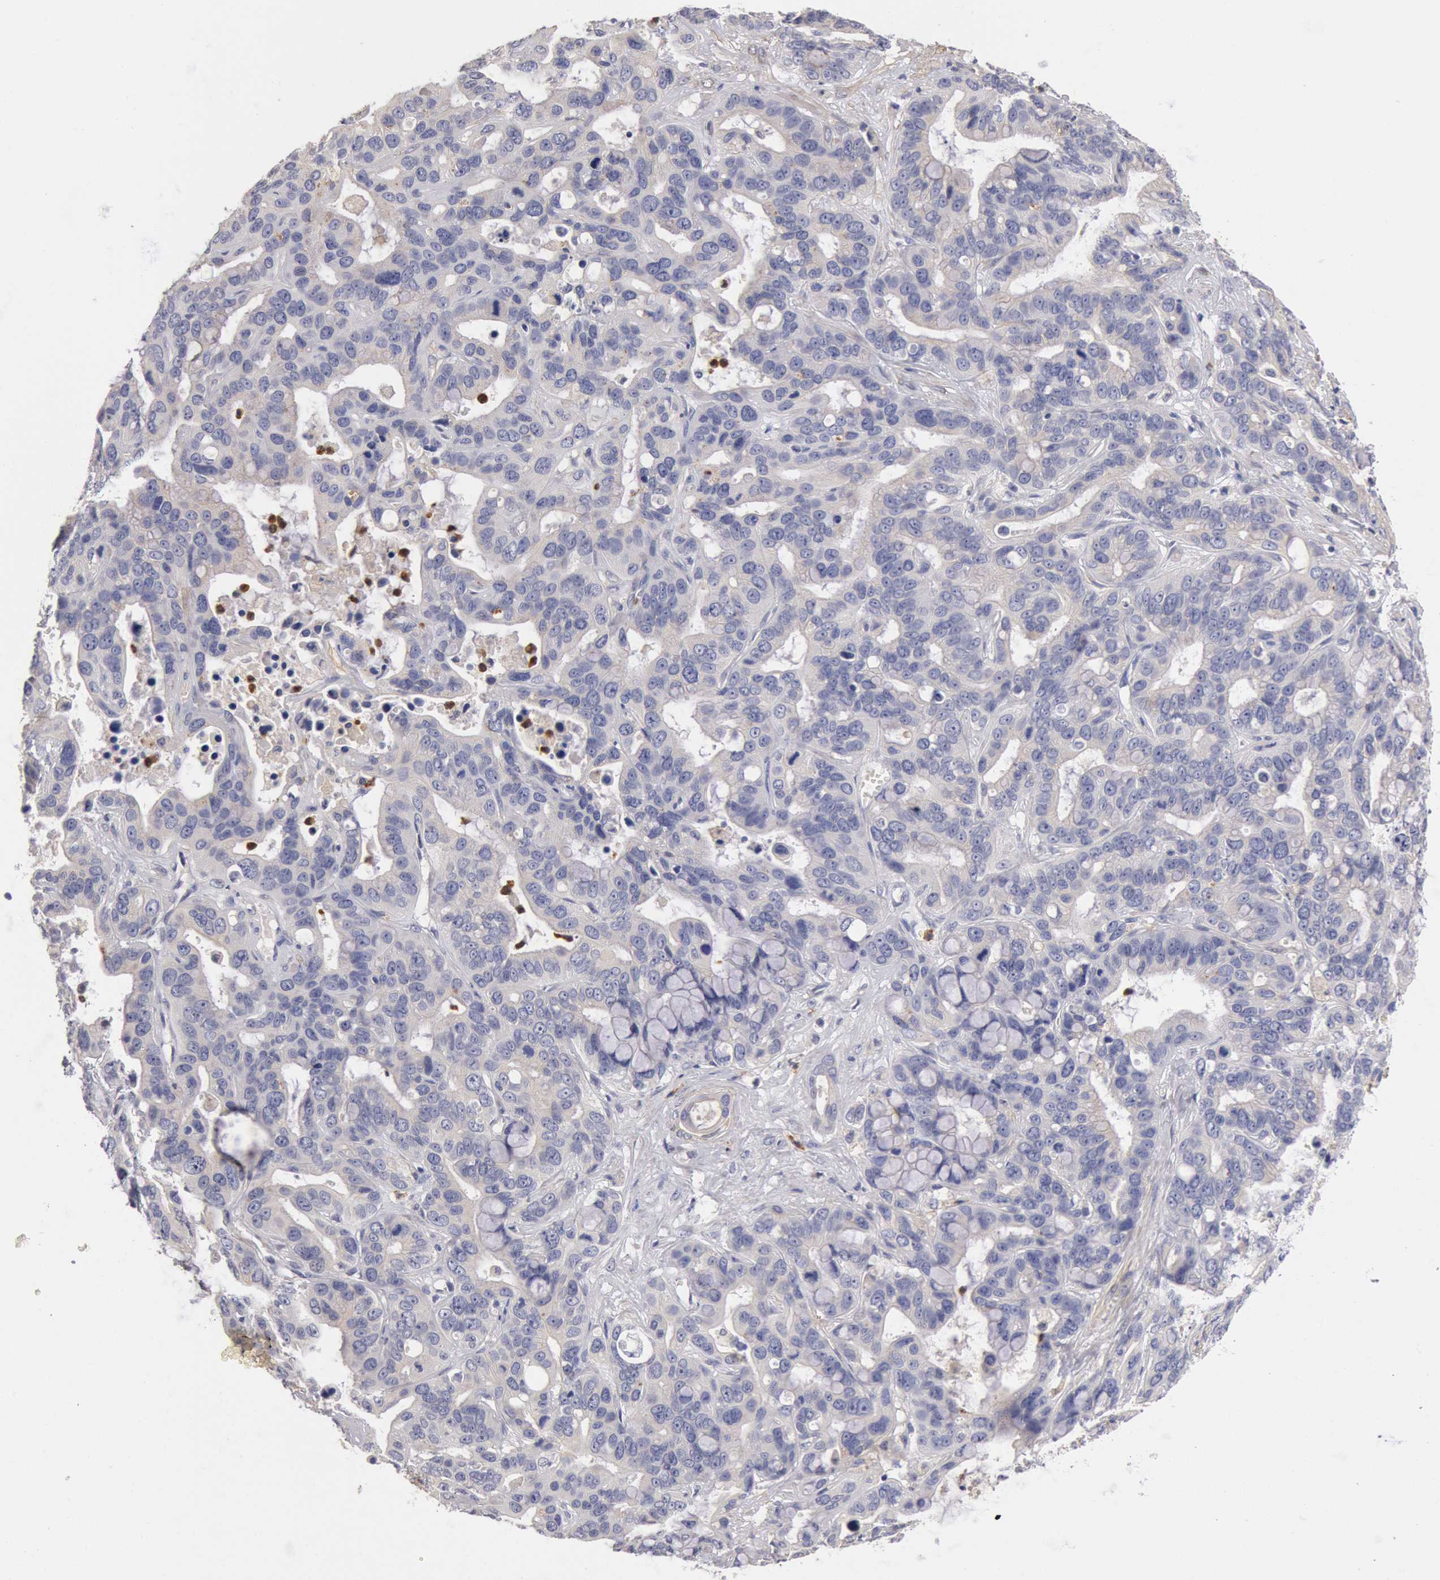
{"staining": {"intensity": "weak", "quantity": "<25%", "location": "cytoplasmic/membranous"}, "tissue": "liver cancer", "cell_type": "Tumor cells", "image_type": "cancer", "snomed": [{"axis": "morphology", "description": "Cholangiocarcinoma"}, {"axis": "topography", "description": "Liver"}], "caption": "The IHC photomicrograph has no significant expression in tumor cells of liver cancer tissue.", "gene": "TMED8", "patient": {"sex": "female", "age": 65}}